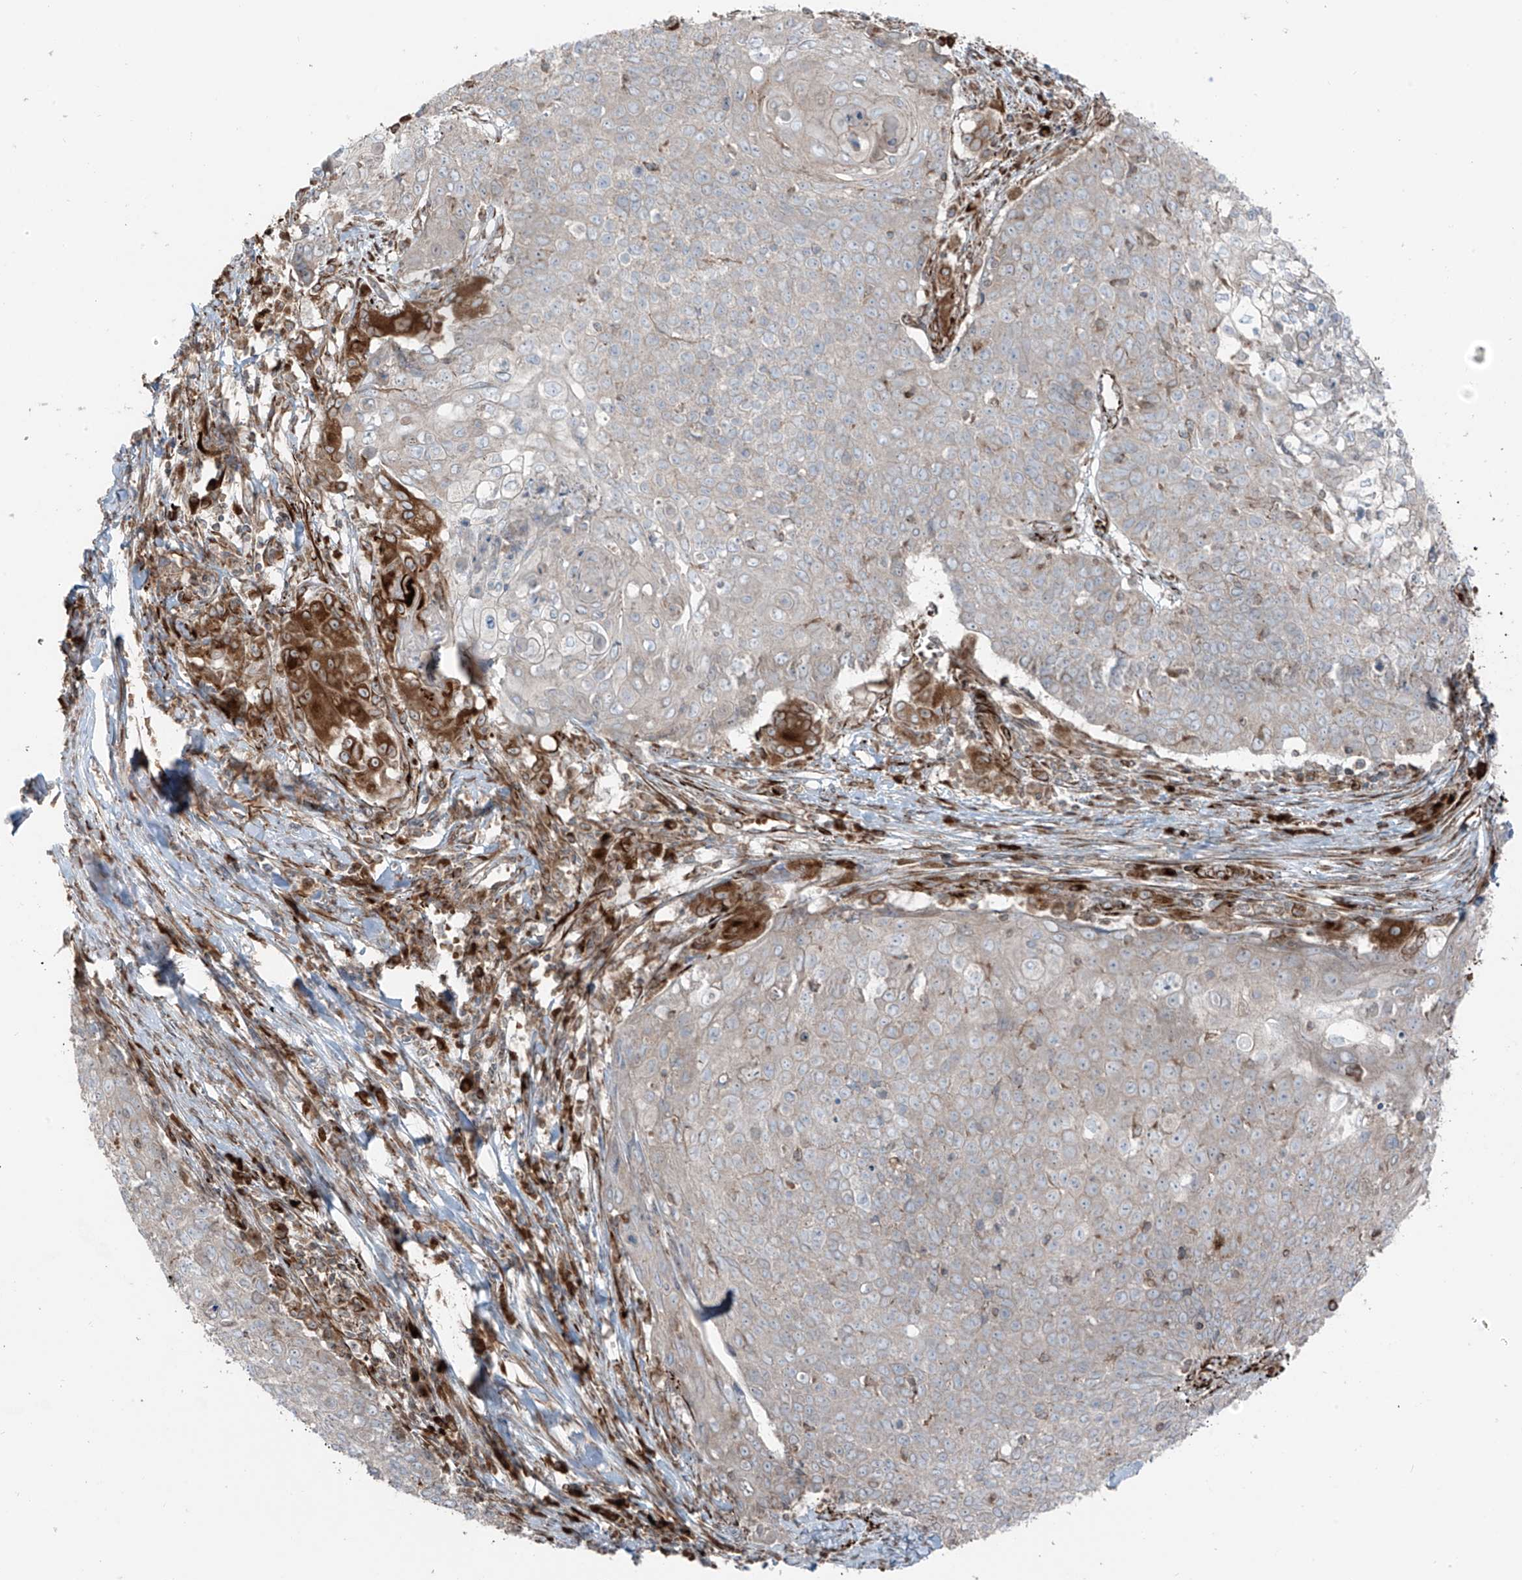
{"staining": {"intensity": "negative", "quantity": "none", "location": "none"}, "tissue": "cervical cancer", "cell_type": "Tumor cells", "image_type": "cancer", "snomed": [{"axis": "morphology", "description": "Squamous cell carcinoma, NOS"}, {"axis": "topography", "description": "Cervix"}], "caption": "DAB immunohistochemical staining of human cervical squamous cell carcinoma demonstrates no significant staining in tumor cells.", "gene": "ERLEC1", "patient": {"sex": "female", "age": 39}}